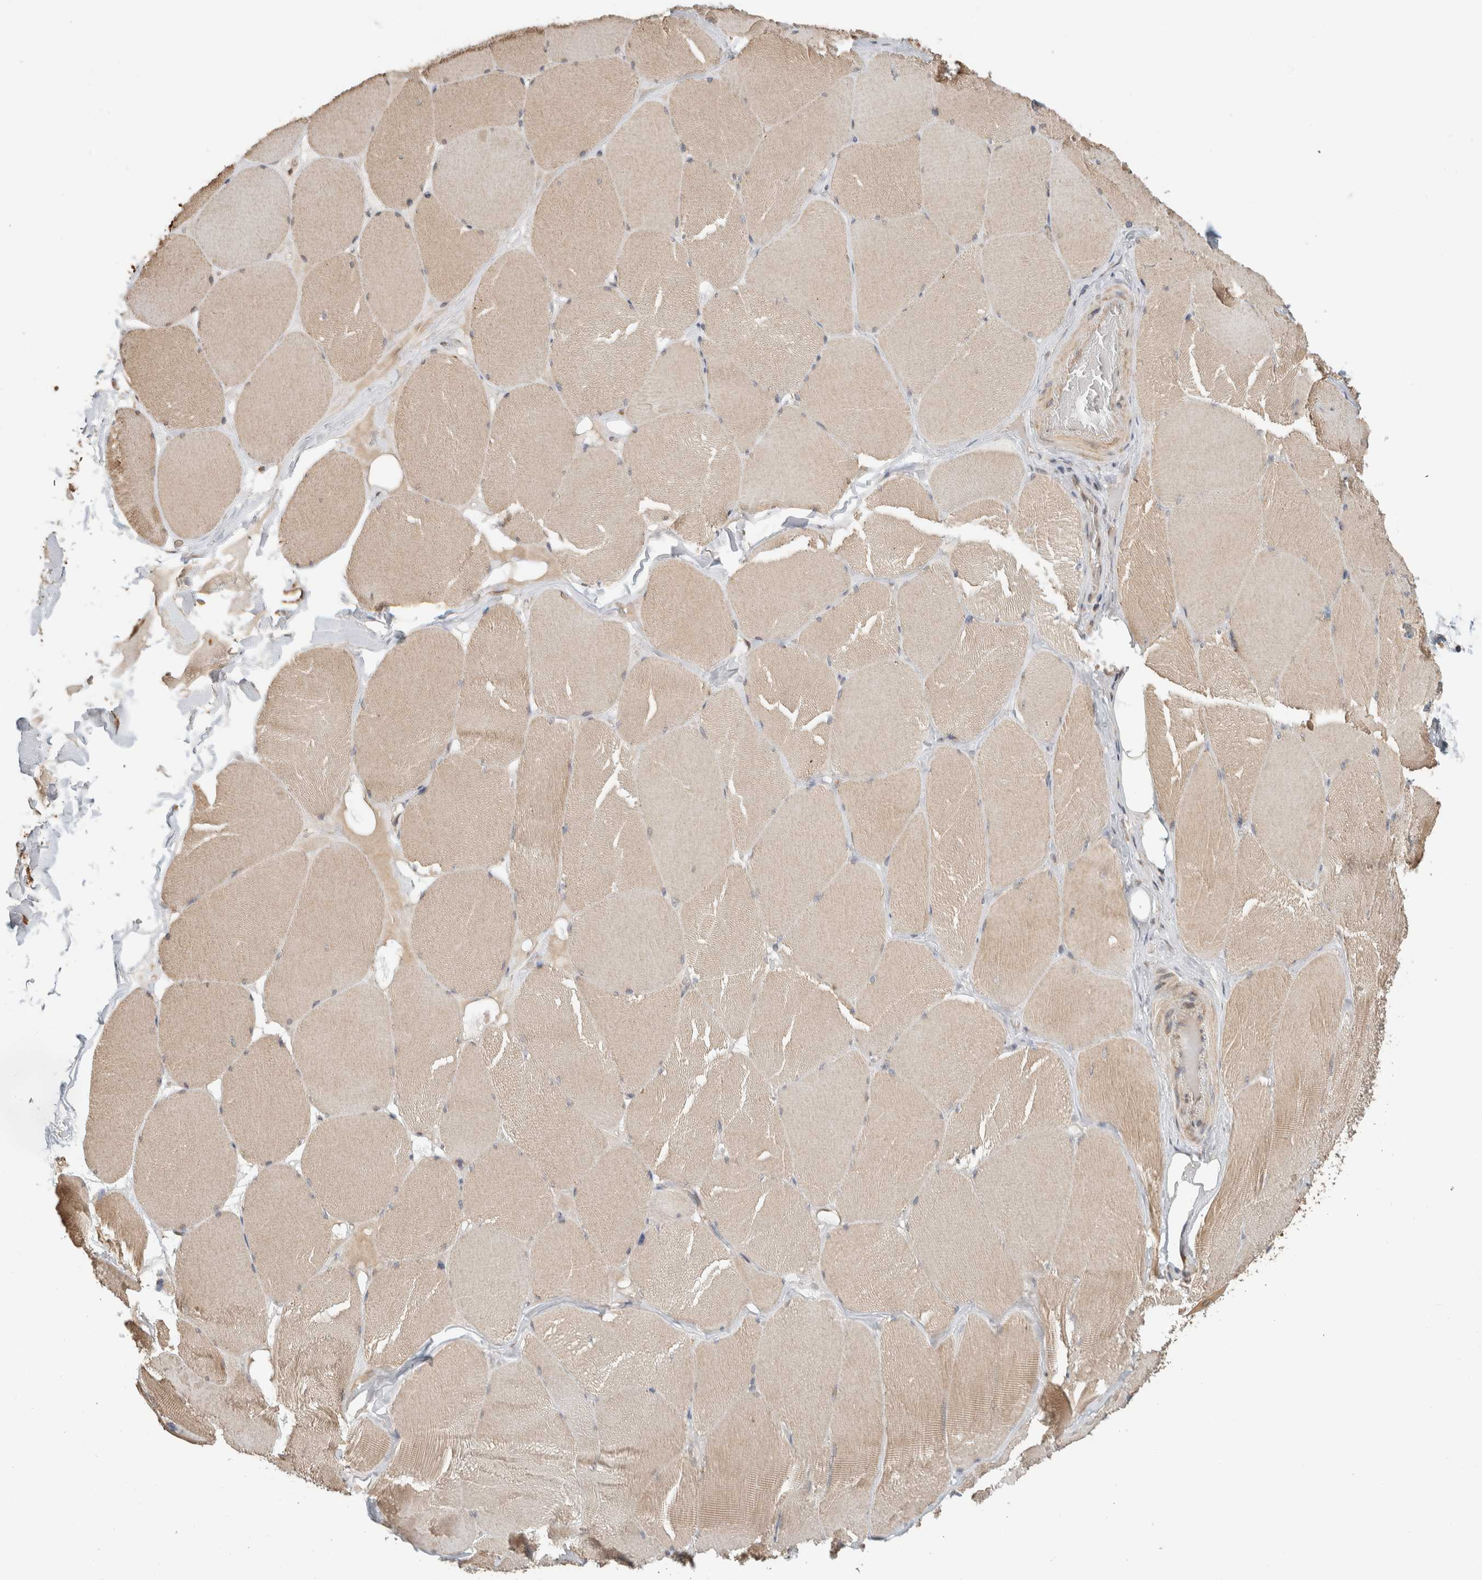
{"staining": {"intensity": "moderate", "quantity": "<25%", "location": "cytoplasmic/membranous"}, "tissue": "skeletal muscle", "cell_type": "Myocytes", "image_type": "normal", "snomed": [{"axis": "morphology", "description": "Normal tissue, NOS"}, {"axis": "topography", "description": "Skin"}, {"axis": "topography", "description": "Skeletal muscle"}], "caption": "Immunohistochemistry (IHC) histopathology image of benign skeletal muscle: skeletal muscle stained using IHC displays low levels of moderate protein expression localized specifically in the cytoplasmic/membranous of myocytes, appearing as a cytoplasmic/membranous brown color.", "gene": "GINS4", "patient": {"sex": "male", "age": 83}}